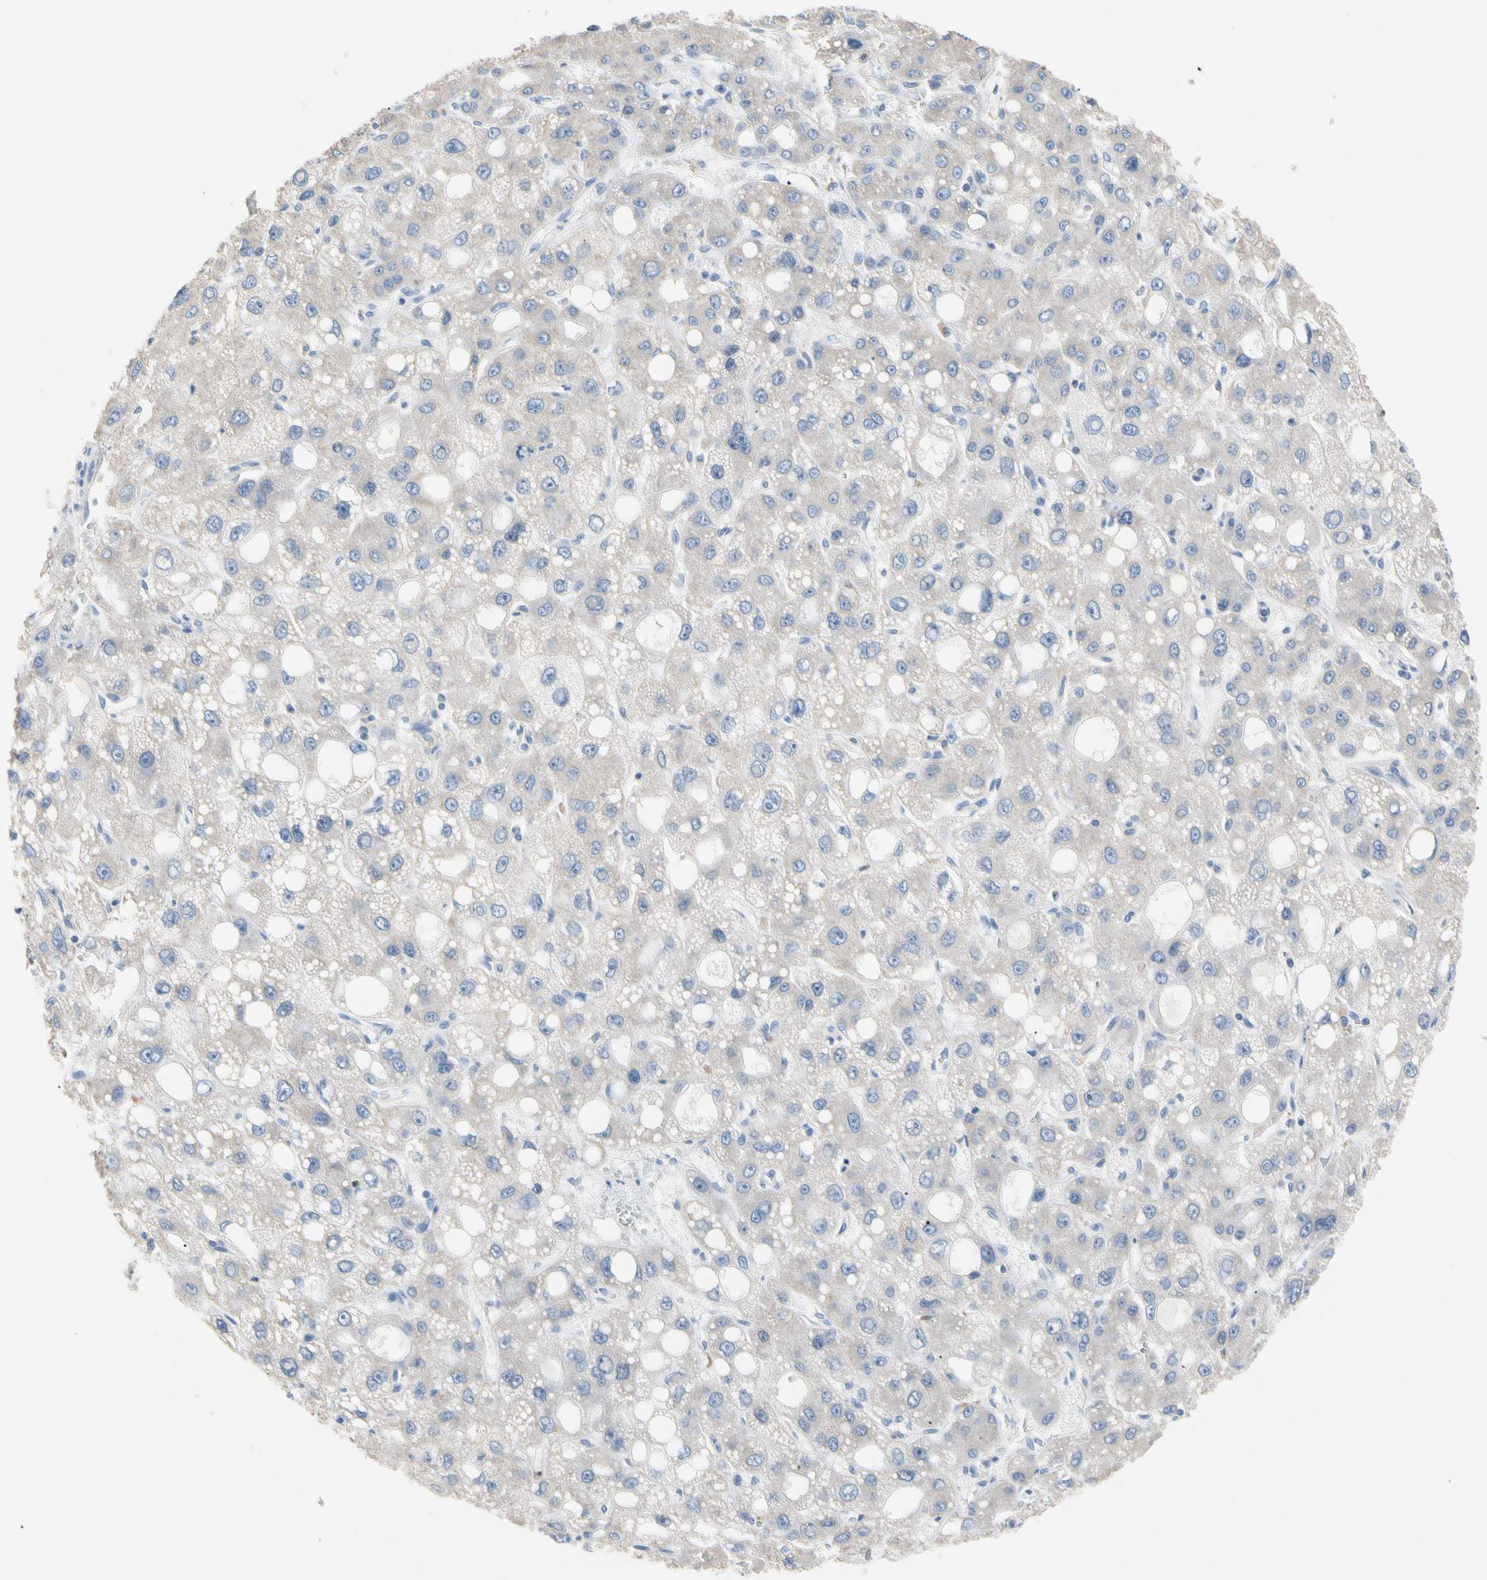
{"staining": {"intensity": "negative", "quantity": "none", "location": "none"}, "tissue": "liver cancer", "cell_type": "Tumor cells", "image_type": "cancer", "snomed": [{"axis": "morphology", "description": "Carcinoma, Hepatocellular, NOS"}, {"axis": "topography", "description": "Liver"}], "caption": "A high-resolution photomicrograph shows IHC staining of liver hepatocellular carcinoma, which reveals no significant expression in tumor cells.", "gene": "BBOX1", "patient": {"sex": "male", "age": 55}}